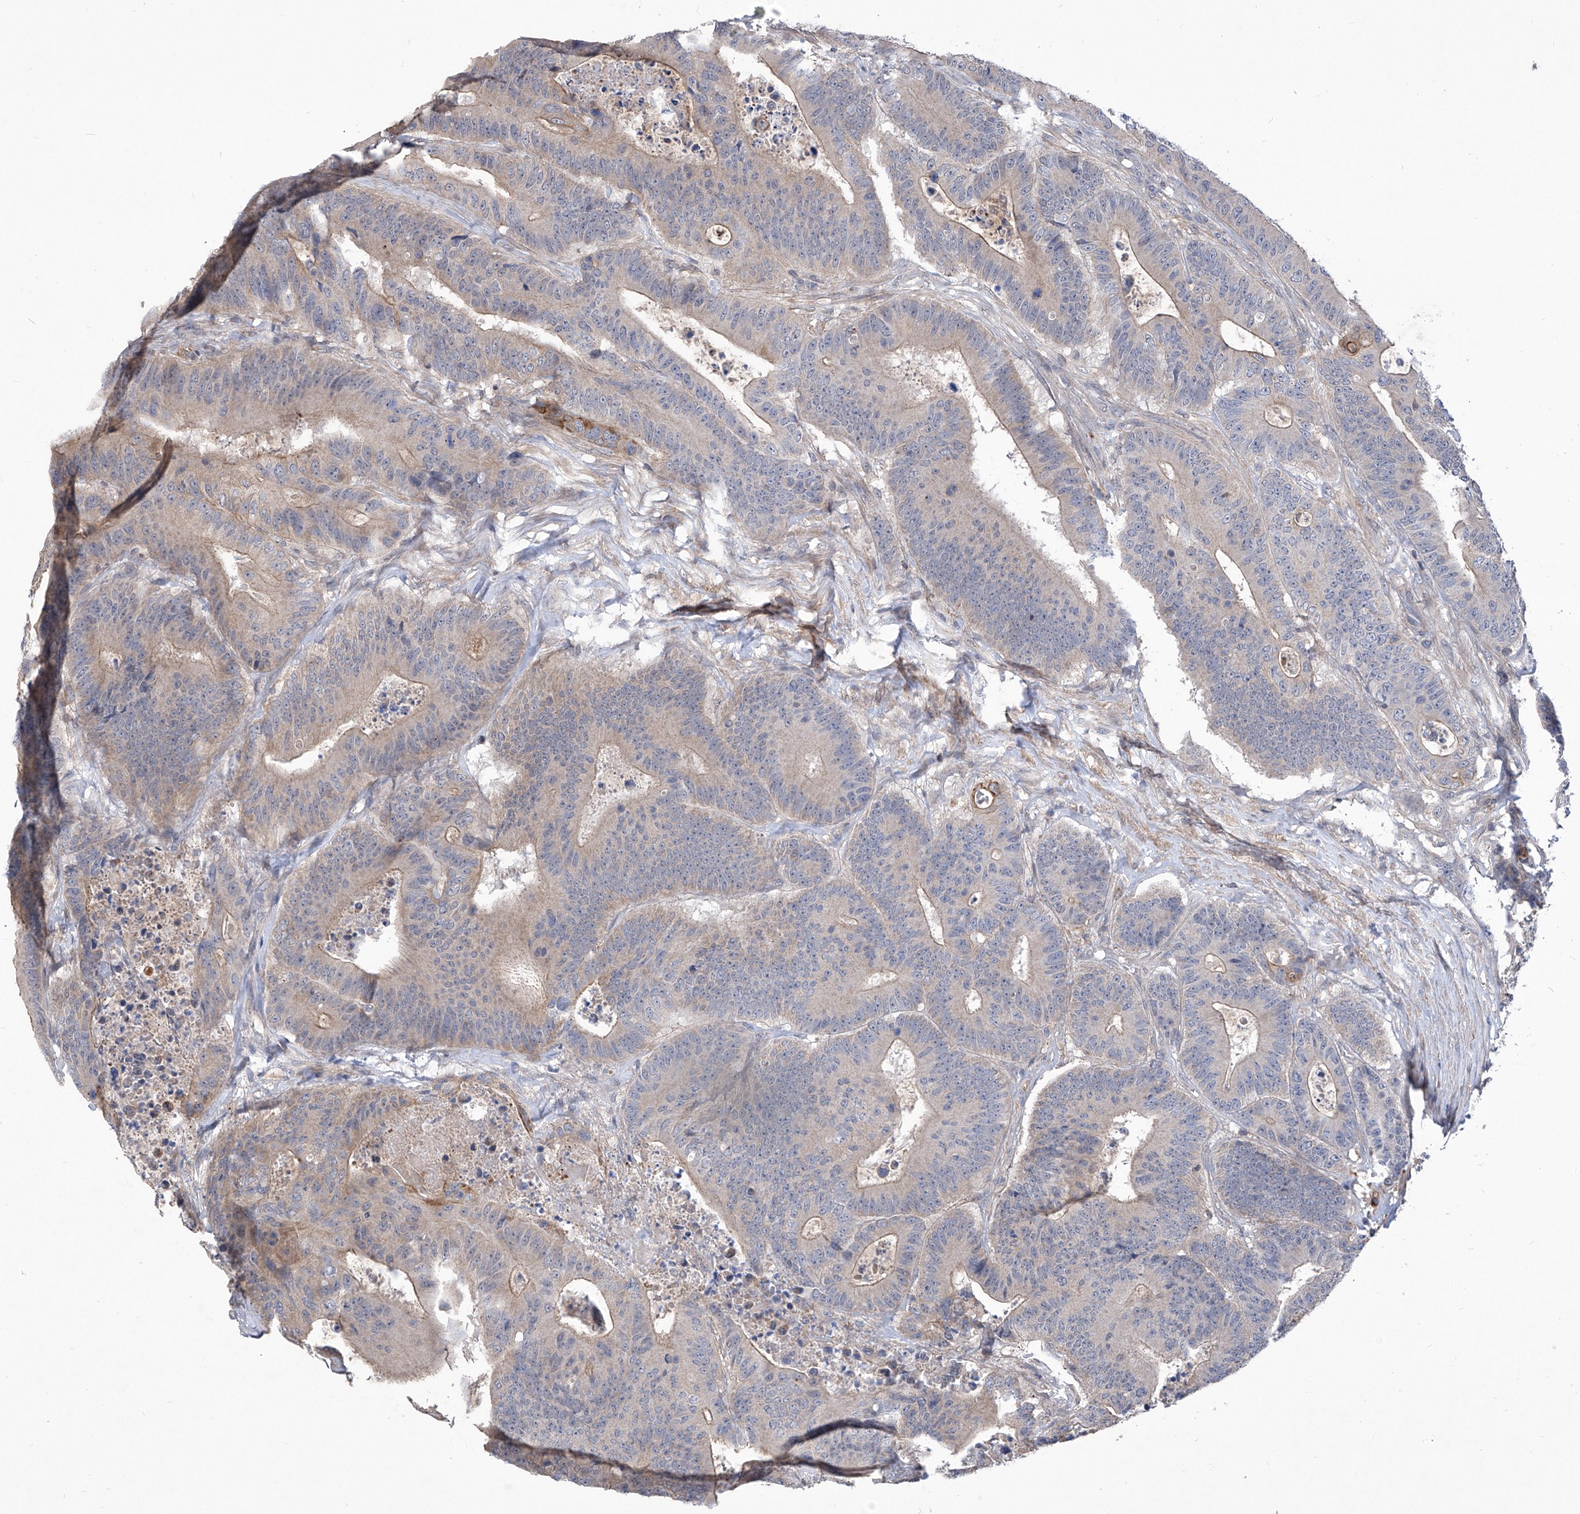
{"staining": {"intensity": "moderate", "quantity": "<25%", "location": "cytoplasmic/membranous"}, "tissue": "colorectal cancer", "cell_type": "Tumor cells", "image_type": "cancer", "snomed": [{"axis": "morphology", "description": "Adenocarcinoma, NOS"}, {"axis": "topography", "description": "Colon"}], "caption": "Approximately <25% of tumor cells in human colorectal adenocarcinoma display moderate cytoplasmic/membranous protein staining as visualized by brown immunohistochemical staining.", "gene": "KIFC2", "patient": {"sex": "male", "age": 83}}